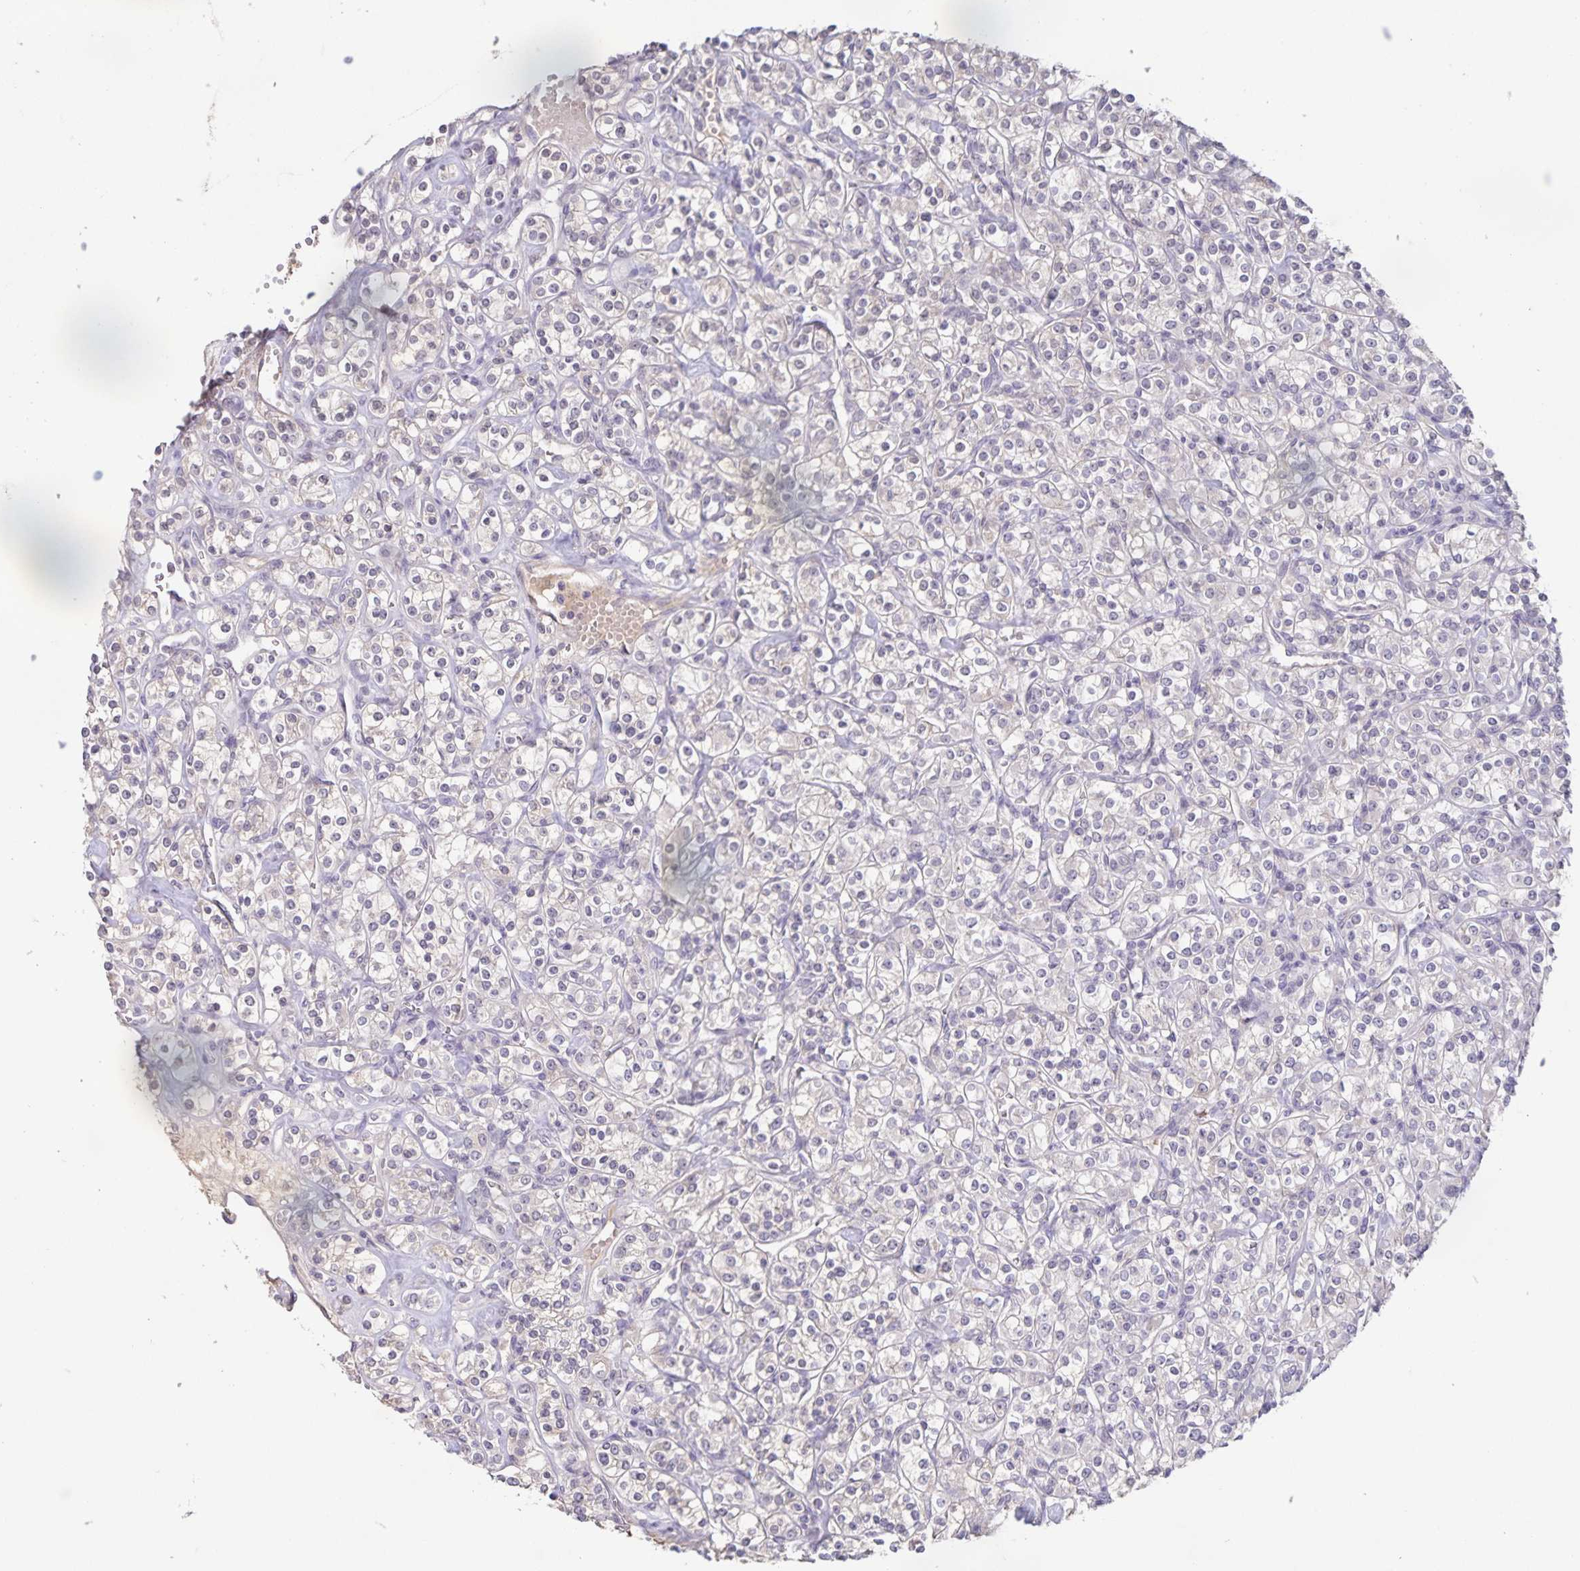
{"staining": {"intensity": "negative", "quantity": "none", "location": "none"}, "tissue": "renal cancer", "cell_type": "Tumor cells", "image_type": "cancer", "snomed": [{"axis": "morphology", "description": "Adenocarcinoma, NOS"}, {"axis": "topography", "description": "Kidney"}], "caption": "Tumor cells show no significant protein expression in renal adenocarcinoma.", "gene": "INSL5", "patient": {"sex": "male", "age": 77}}